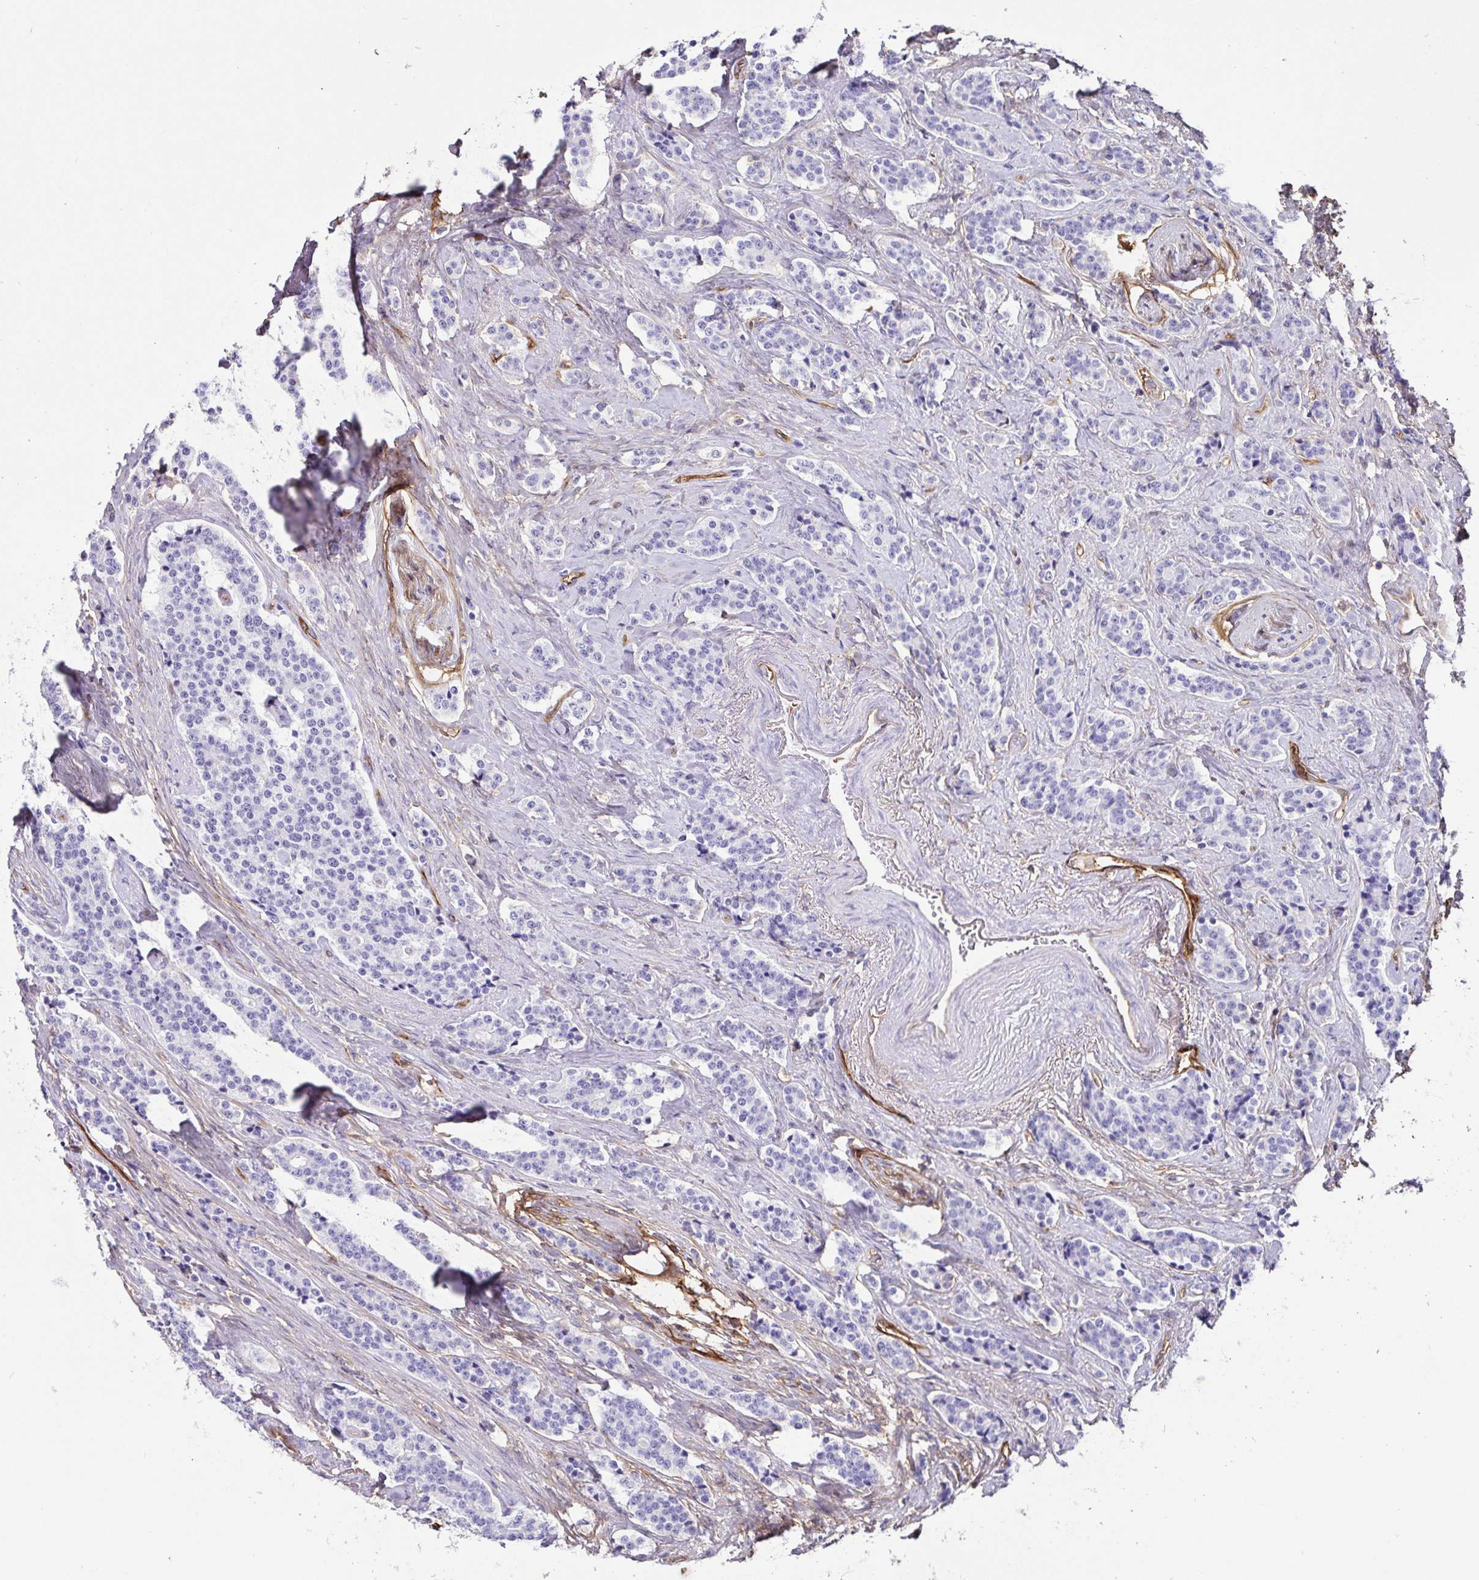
{"staining": {"intensity": "negative", "quantity": "none", "location": "none"}, "tissue": "carcinoid", "cell_type": "Tumor cells", "image_type": "cancer", "snomed": [{"axis": "morphology", "description": "Carcinoid, malignant, NOS"}, {"axis": "topography", "description": "Small intestine"}], "caption": "This is an immunohistochemistry photomicrograph of malignant carcinoid. There is no expression in tumor cells.", "gene": "ANXA2", "patient": {"sex": "female", "age": 73}}